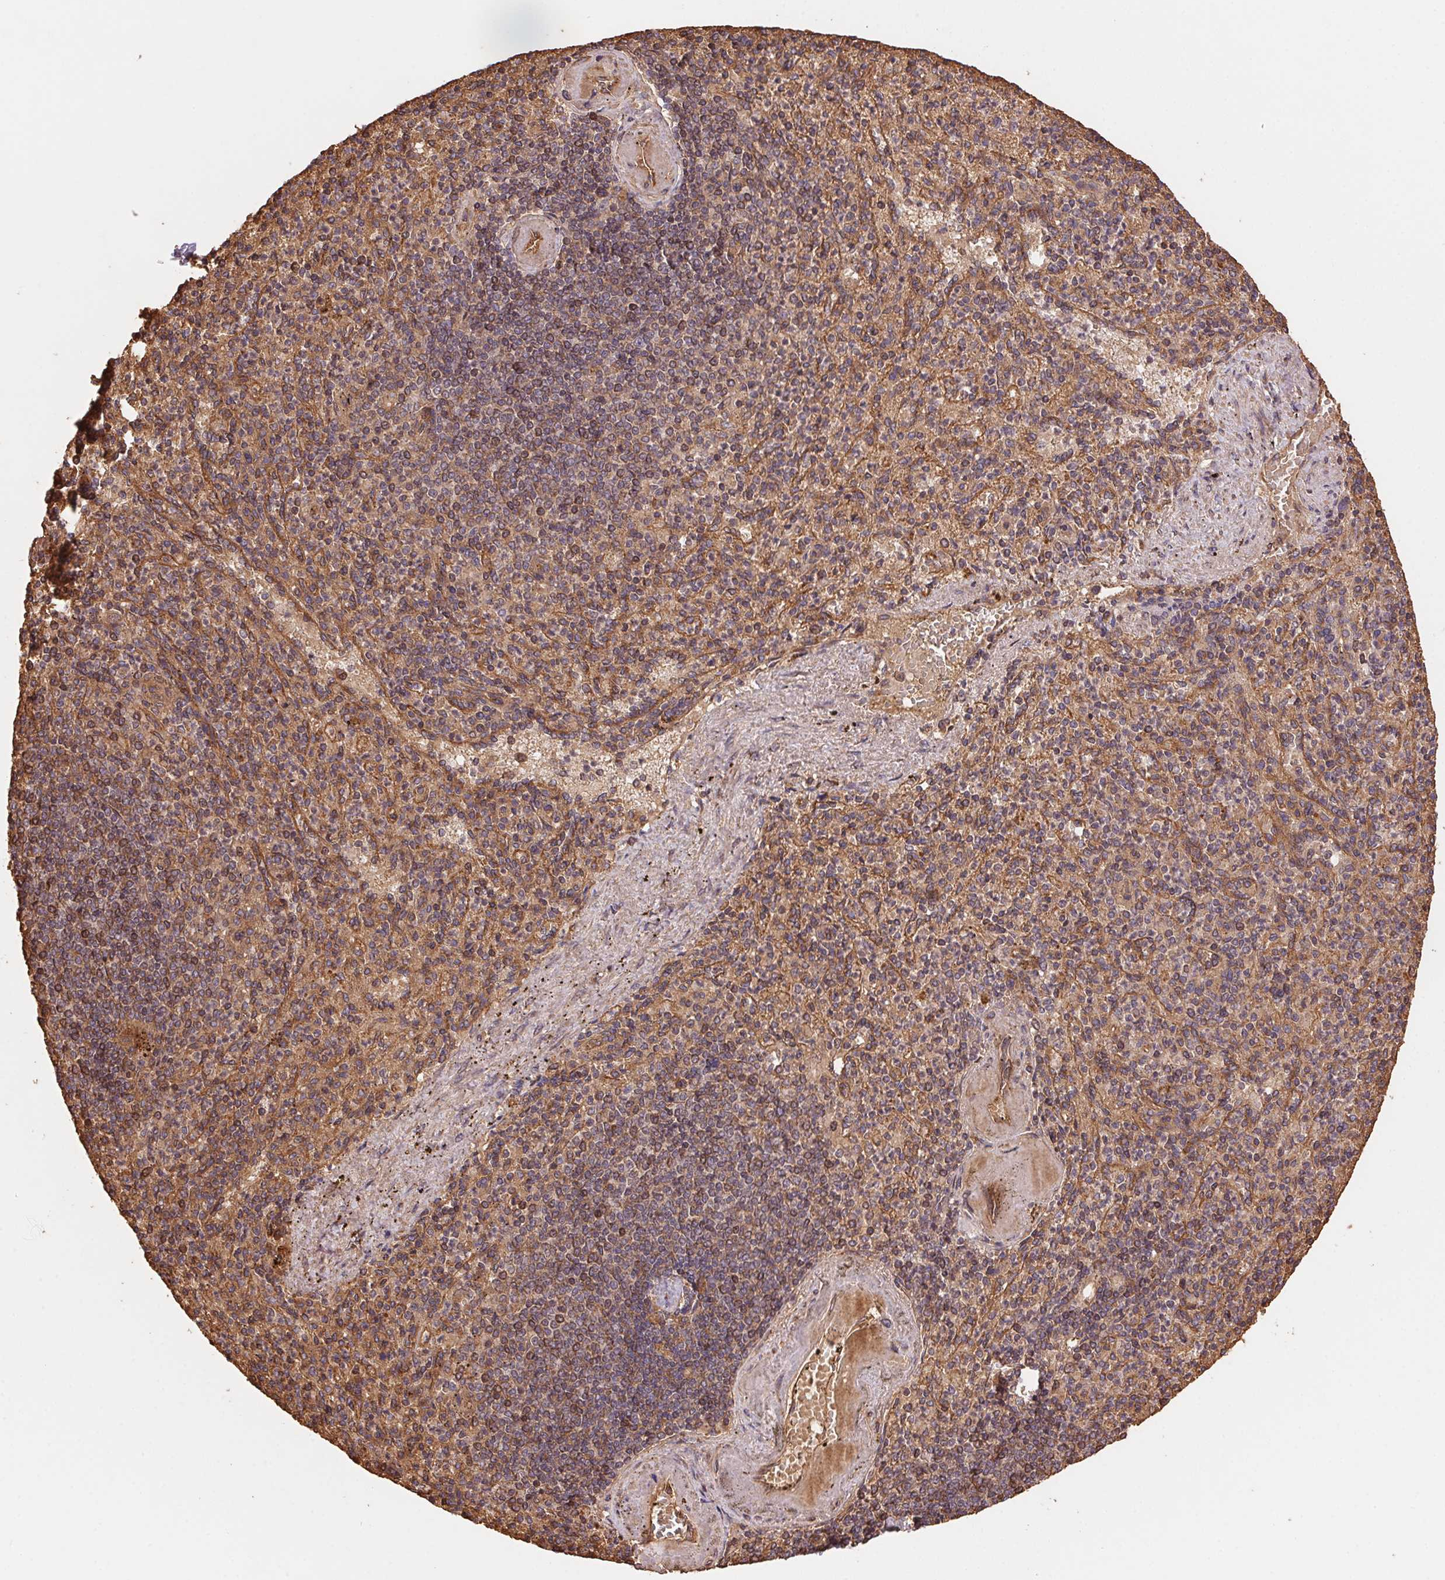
{"staining": {"intensity": "moderate", "quantity": "25%-75%", "location": "cytoplasmic/membranous"}, "tissue": "spleen", "cell_type": "Cells in red pulp", "image_type": "normal", "snomed": [{"axis": "morphology", "description": "Normal tissue, NOS"}, {"axis": "topography", "description": "Spleen"}], "caption": "High-power microscopy captured an immunohistochemistry (IHC) micrograph of unremarkable spleen, revealing moderate cytoplasmic/membranous expression in about 25%-75% of cells in red pulp. The protein is stained brown, and the nuclei are stained in blue (DAB IHC with brightfield microscopy, high magnification).", "gene": "USE1", "patient": {"sex": "female", "age": 74}}